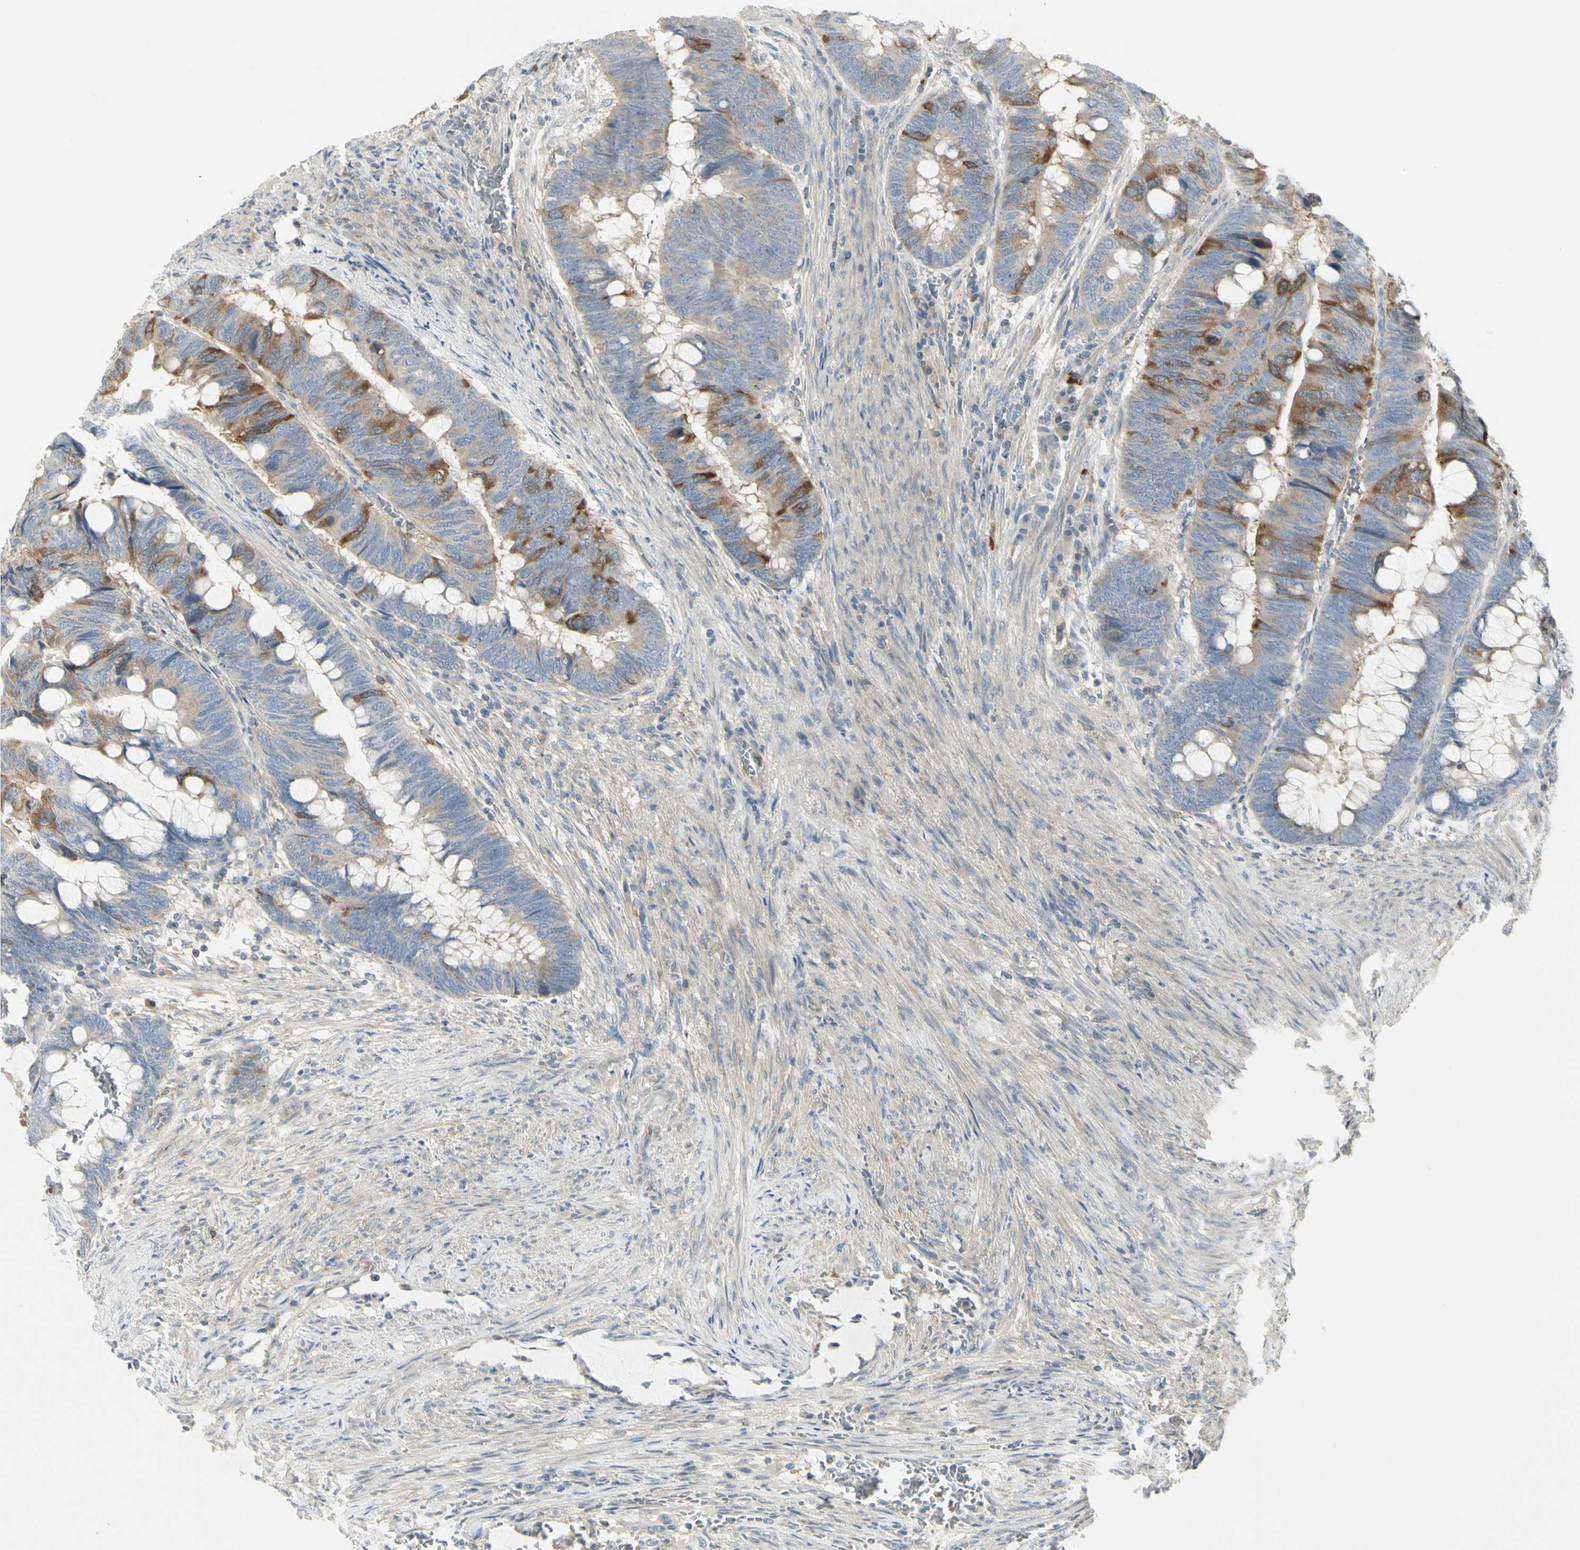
{"staining": {"intensity": "strong", "quantity": "<25%", "location": "cytoplasmic/membranous"}, "tissue": "colorectal cancer", "cell_type": "Tumor cells", "image_type": "cancer", "snomed": [{"axis": "morphology", "description": "Normal tissue, NOS"}, {"axis": "morphology", "description": "Adenocarcinoma, NOS"}, {"axis": "topography", "description": "Rectum"}, {"axis": "topography", "description": "Peripheral nerve tissue"}], "caption": "Immunohistochemical staining of colorectal adenocarcinoma displays medium levels of strong cytoplasmic/membranous staining in about <25% of tumor cells. The staining was performed using DAB, with brown indicating positive protein expression. Nuclei are stained blue with hematoxylin.", "gene": "CCNB2", "patient": {"sex": "male", "age": 92}}